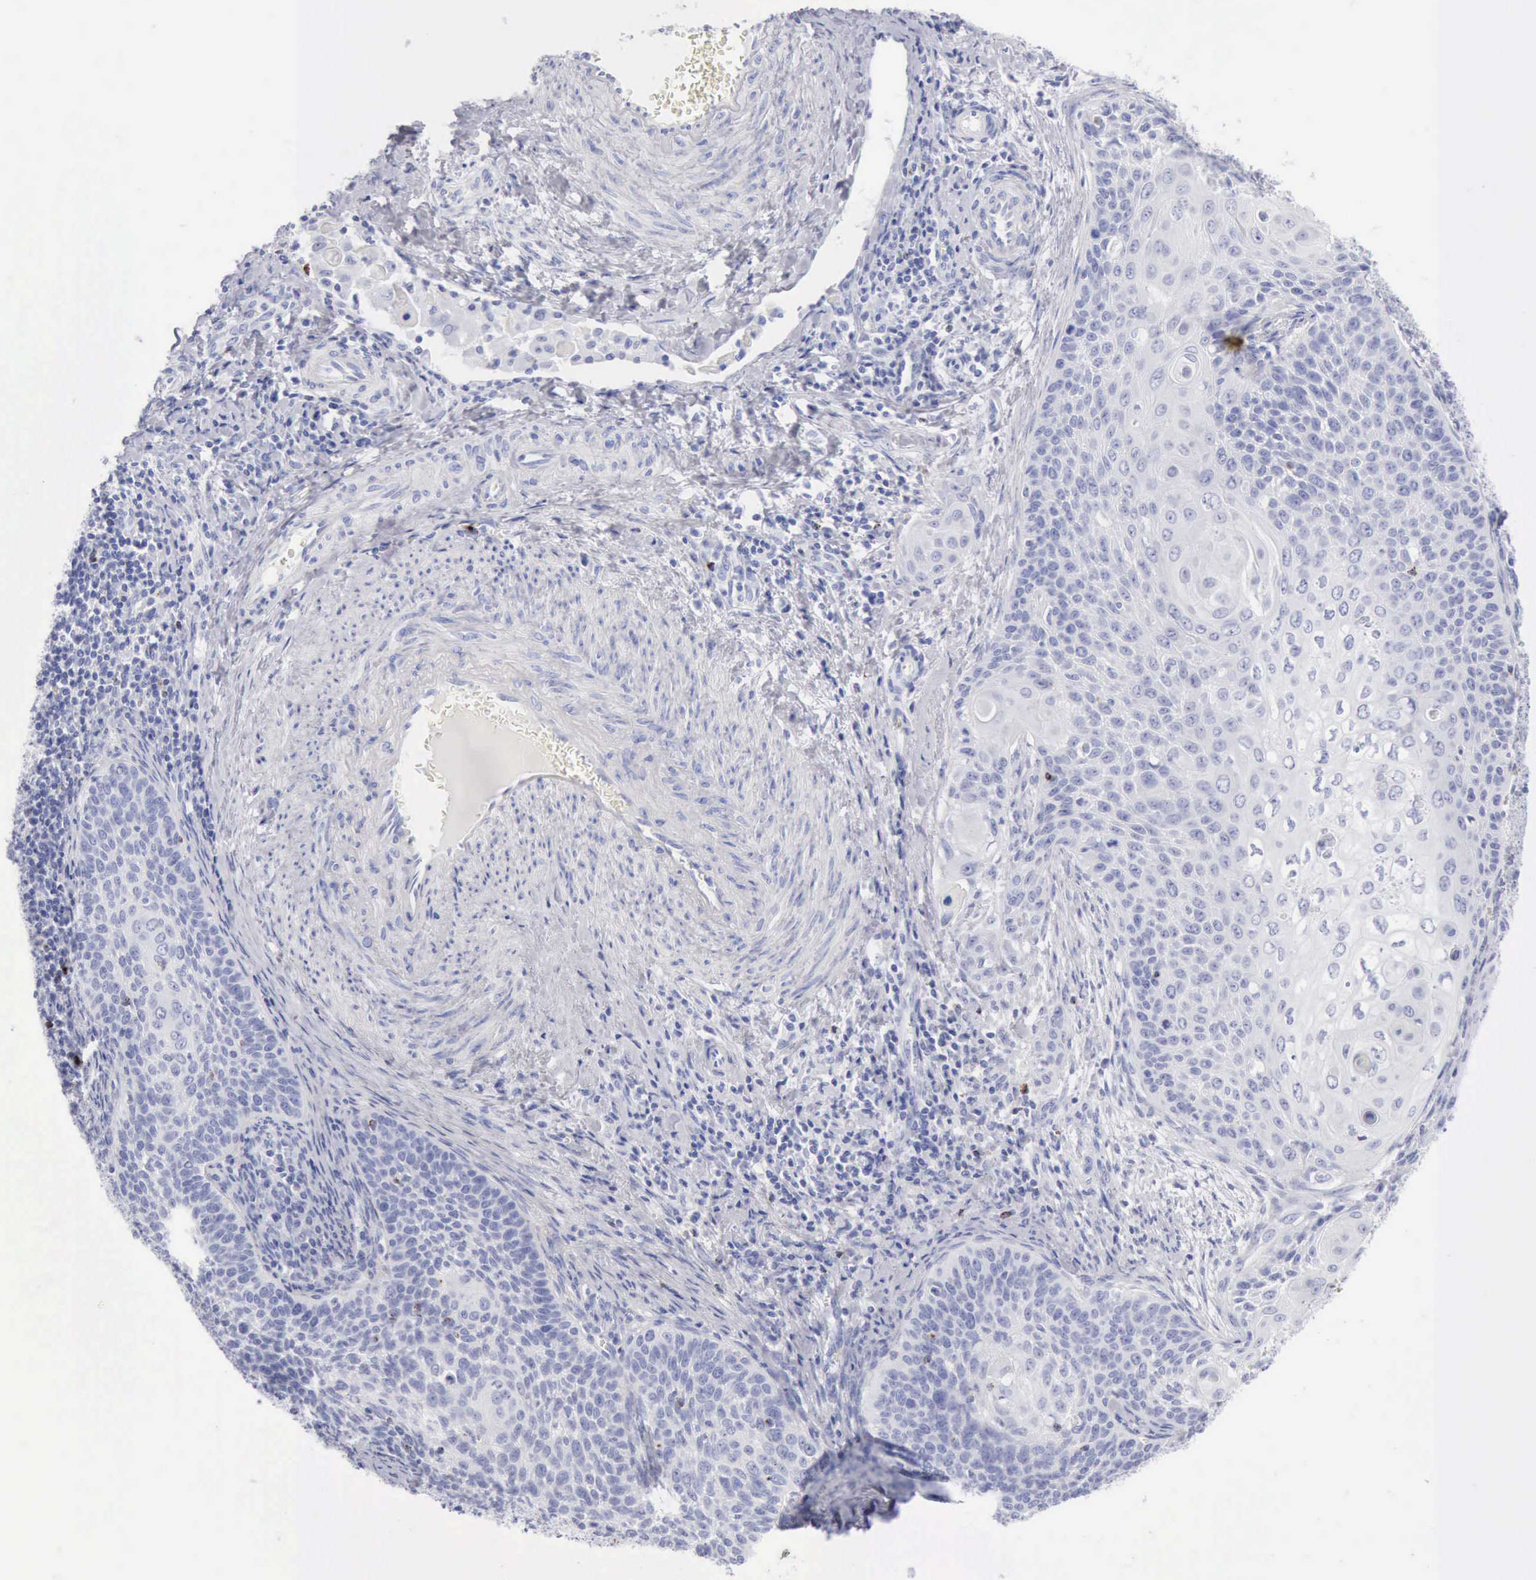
{"staining": {"intensity": "negative", "quantity": "none", "location": "none"}, "tissue": "cervical cancer", "cell_type": "Tumor cells", "image_type": "cancer", "snomed": [{"axis": "morphology", "description": "Squamous cell carcinoma, NOS"}, {"axis": "topography", "description": "Cervix"}], "caption": "Human cervical cancer (squamous cell carcinoma) stained for a protein using IHC displays no expression in tumor cells.", "gene": "GZMB", "patient": {"sex": "female", "age": 33}}